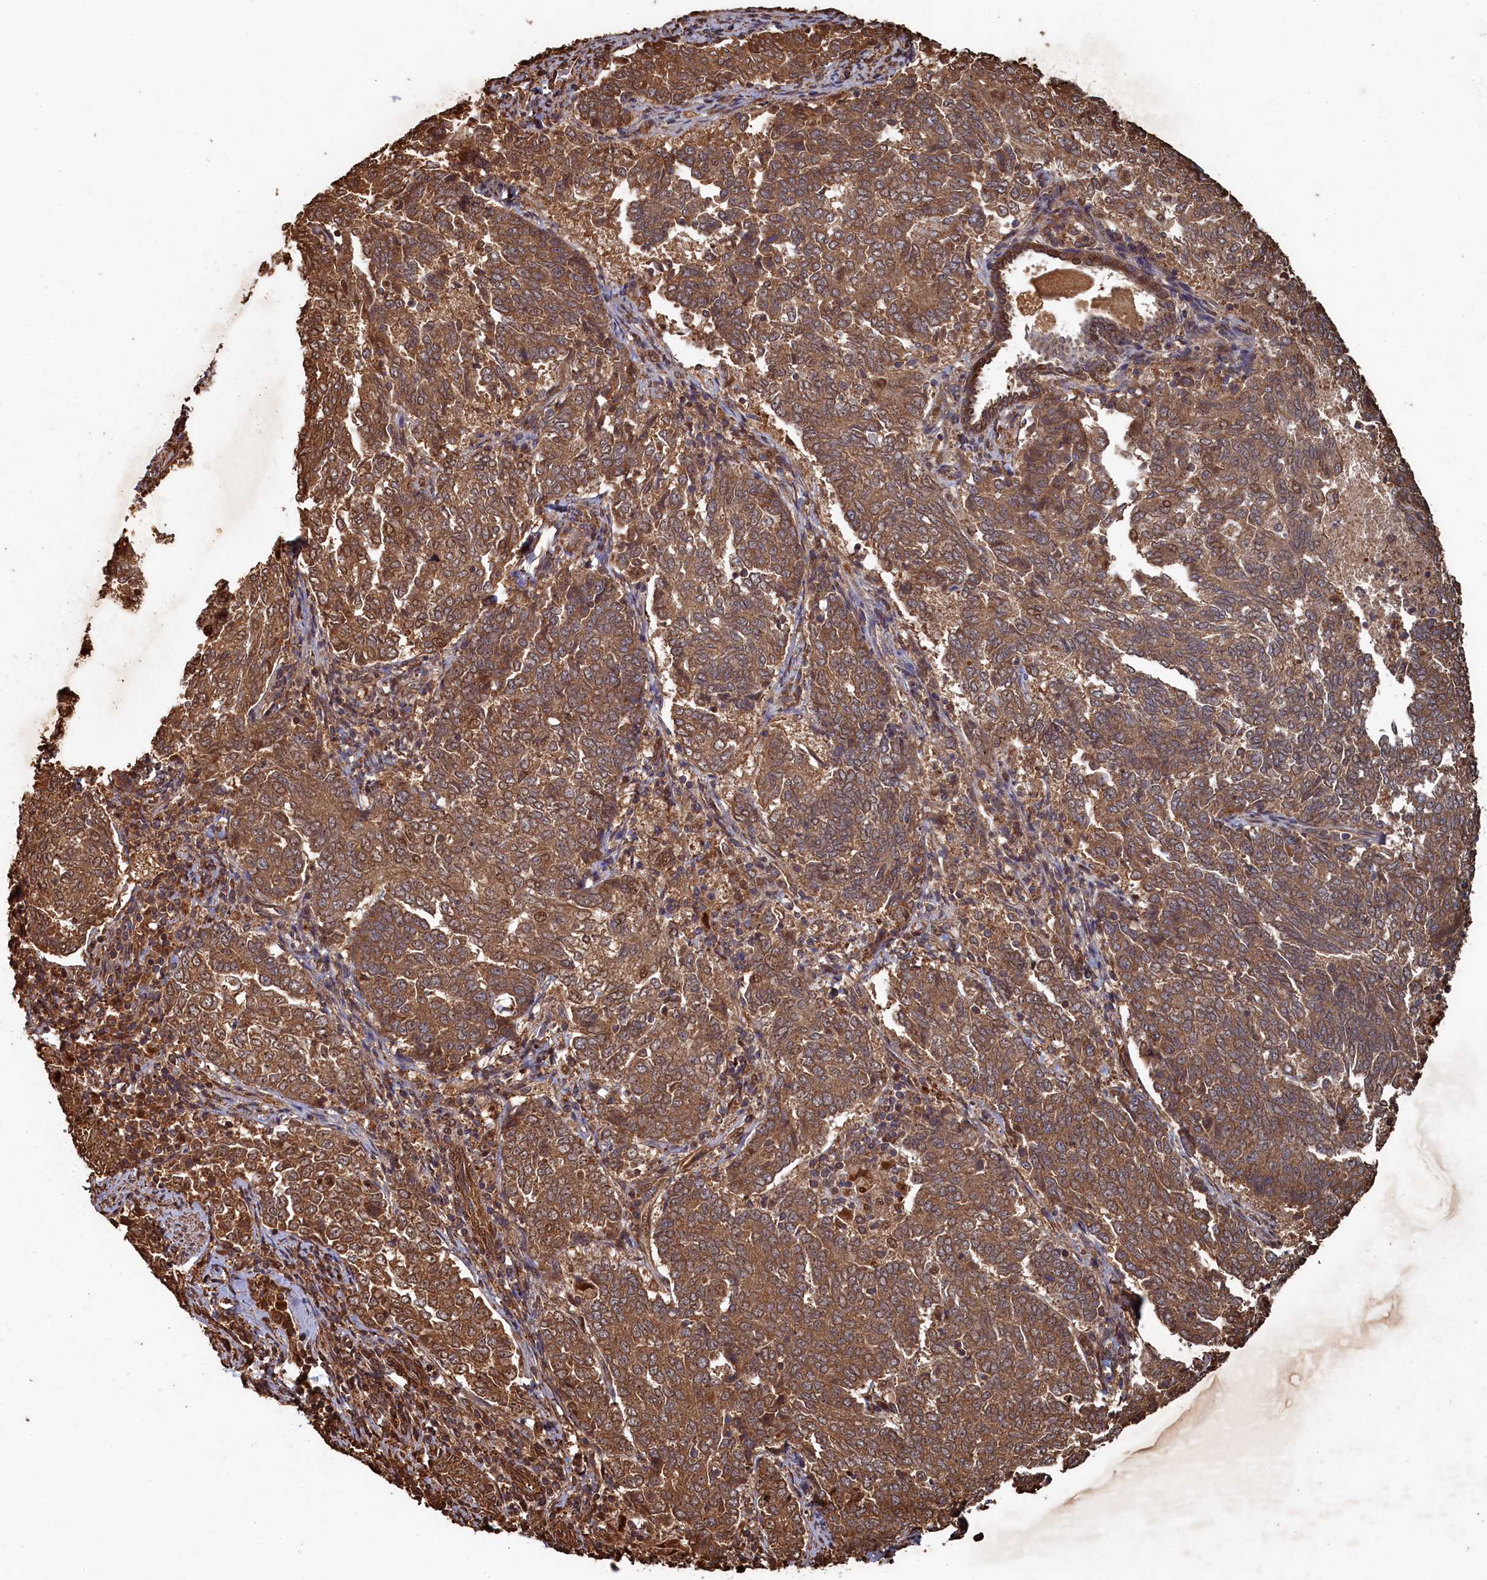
{"staining": {"intensity": "moderate", "quantity": ">75%", "location": "cytoplasmic/membranous"}, "tissue": "endometrial cancer", "cell_type": "Tumor cells", "image_type": "cancer", "snomed": [{"axis": "morphology", "description": "Adenocarcinoma, NOS"}, {"axis": "topography", "description": "Endometrium"}], "caption": "Endometrial cancer was stained to show a protein in brown. There is medium levels of moderate cytoplasmic/membranous expression in about >75% of tumor cells. The protein of interest is stained brown, and the nuclei are stained in blue (DAB IHC with brightfield microscopy, high magnification).", "gene": "PIGN", "patient": {"sex": "female", "age": 80}}